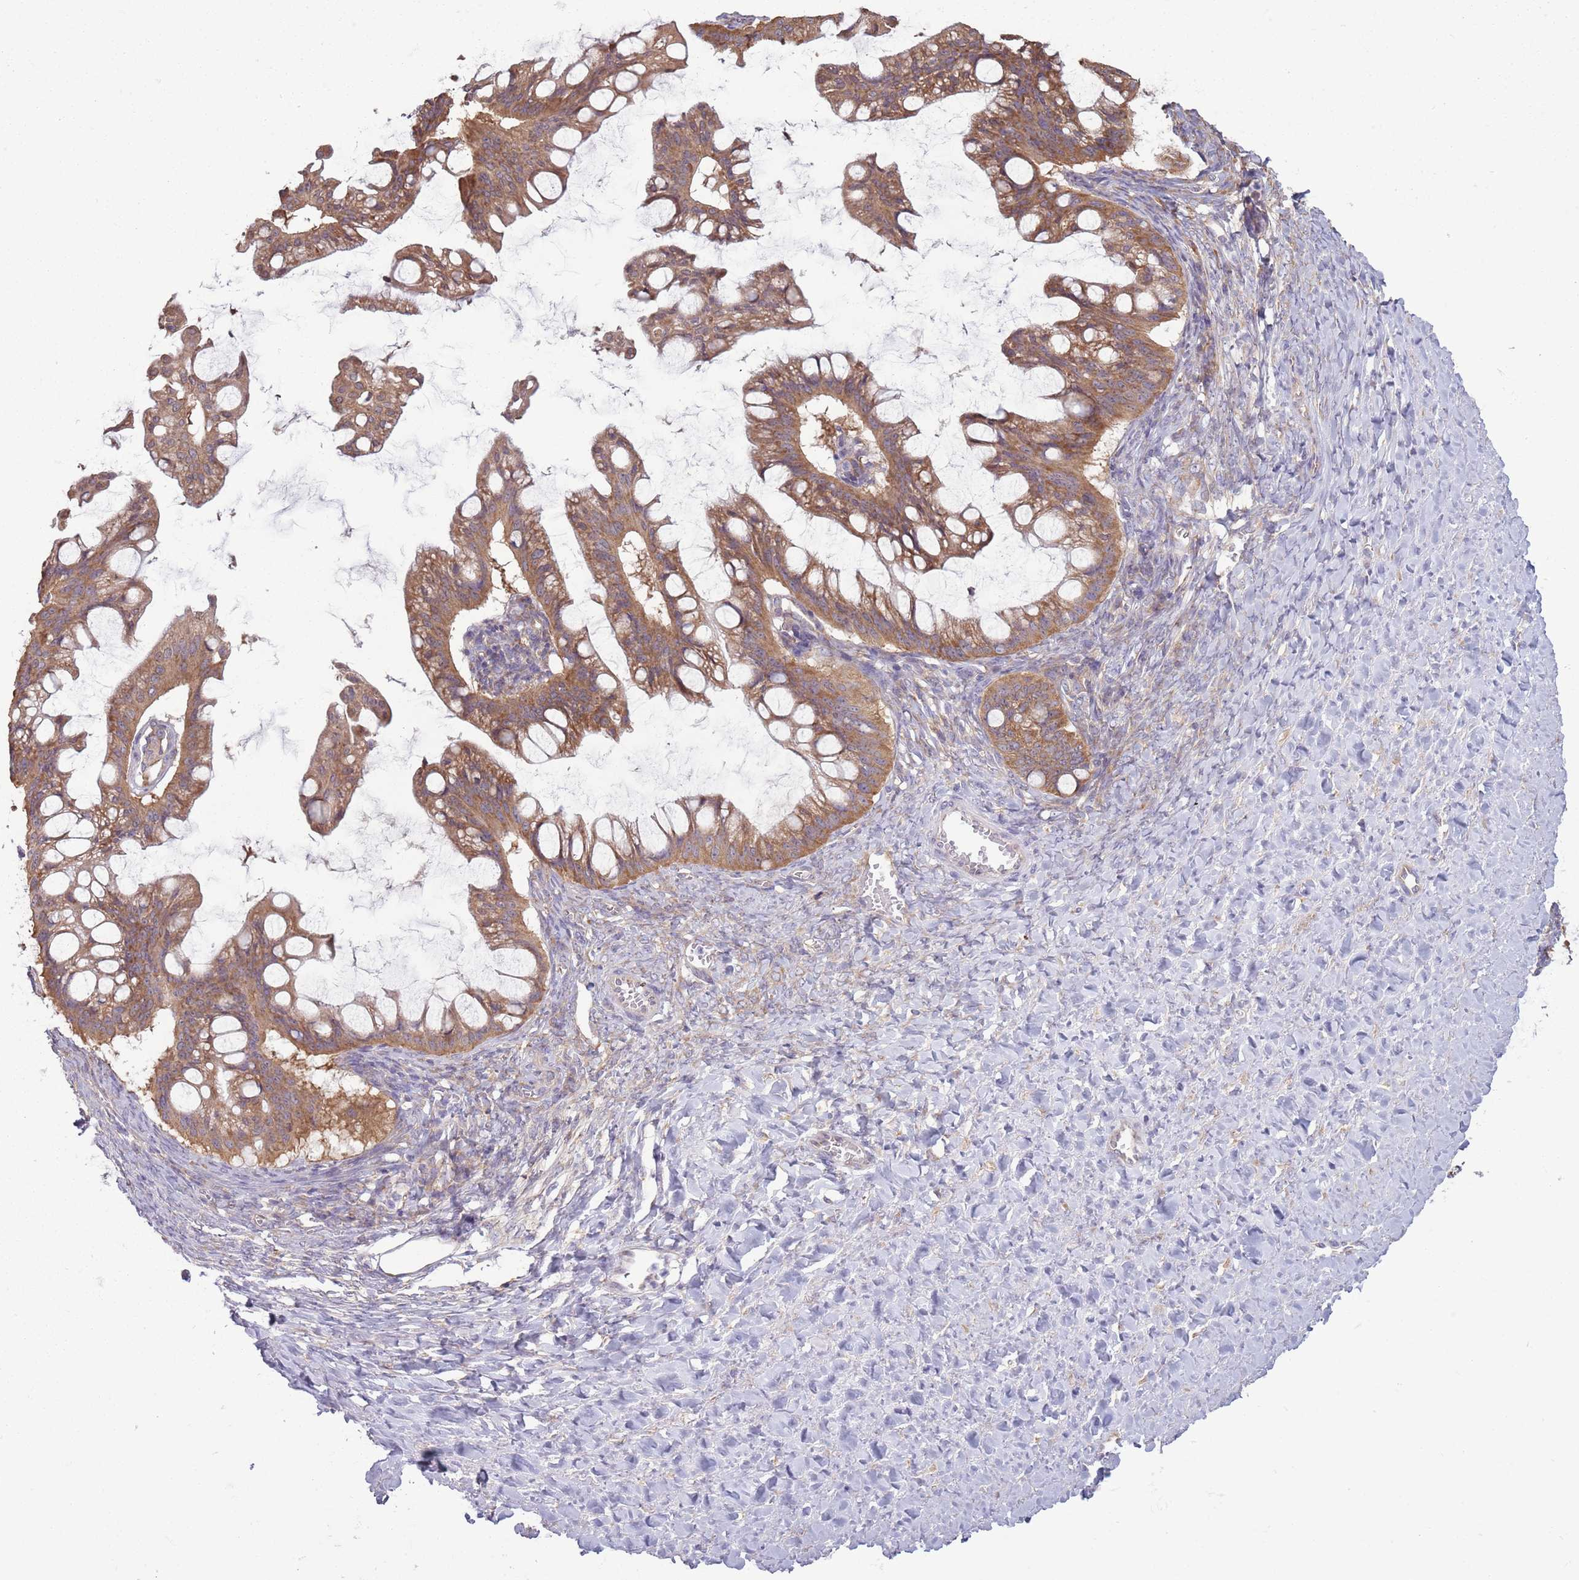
{"staining": {"intensity": "moderate", "quantity": ">75%", "location": "cytoplasmic/membranous"}, "tissue": "ovarian cancer", "cell_type": "Tumor cells", "image_type": "cancer", "snomed": [{"axis": "morphology", "description": "Cystadenocarcinoma, mucinous, NOS"}, {"axis": "topography", "description": "Ovary"}], "caption": "This is a micrograph of immunohistochemistry staining of mucinous cystadenocarcinoma (ovarian), which shows moderate positivity in the cytoplasmic/membranous of tumor cells.", "gene": "RPL17-C18orf32", "patient": {"sex": "female", "age": 73}}